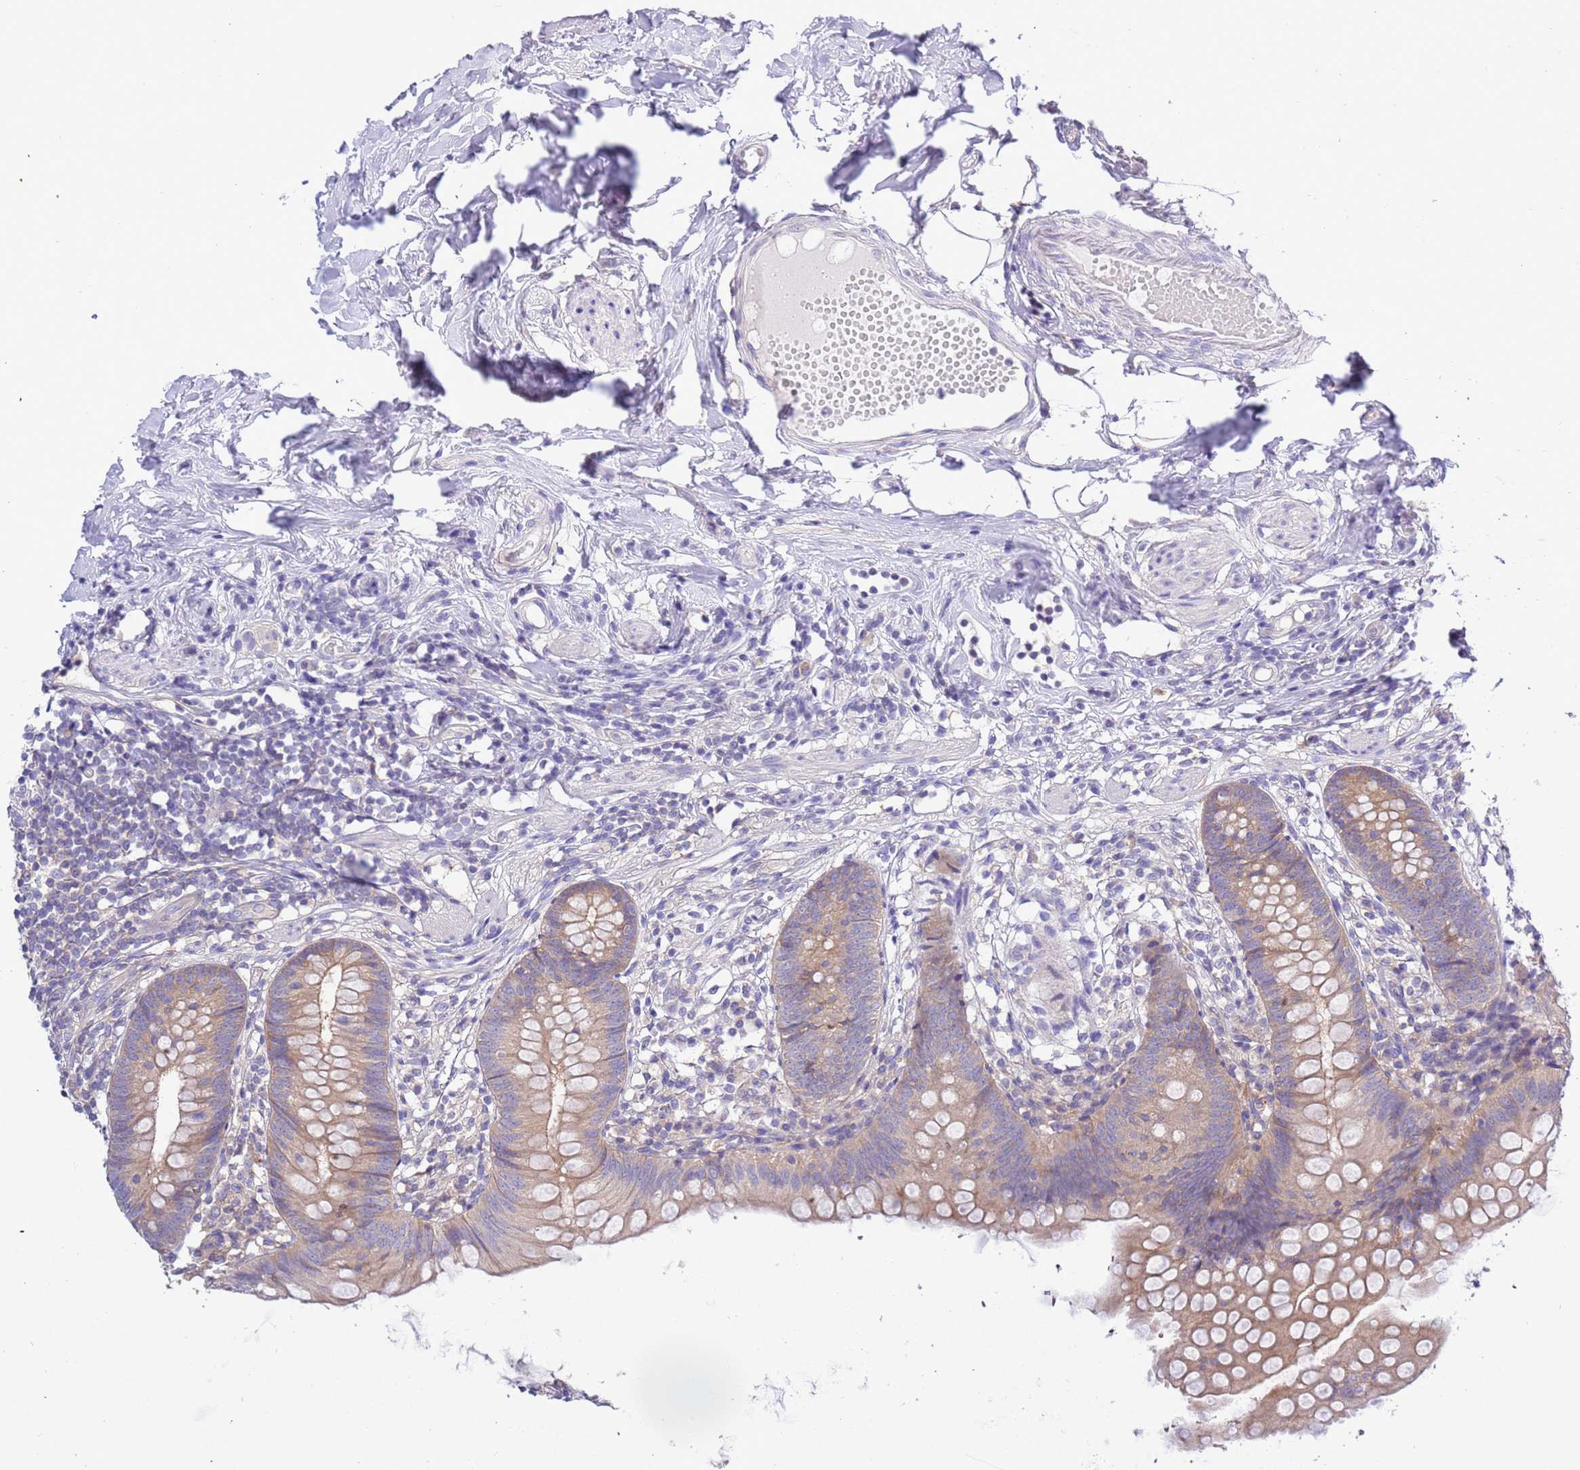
{"staining": {"intensity": "weak", "quantity": ">75%", "location": "cytoplasmic/membranous"}, "tissue": "appendix", "cell_type": "Glandular cells", "image_type": "normal", "snomed": [{"axis": "morphology", "description": "Normal tissue, NOS"}, {"axis": "topography", "description": "Appendix"}], "caption": "Appendix stained with DAB immunohistochemistry reveals low levels of weak cytoplasmic/membranous staining in about >75% of glandular cells.", "gene": "STIP1", "patient": {"sex": "female", "age": 62}}